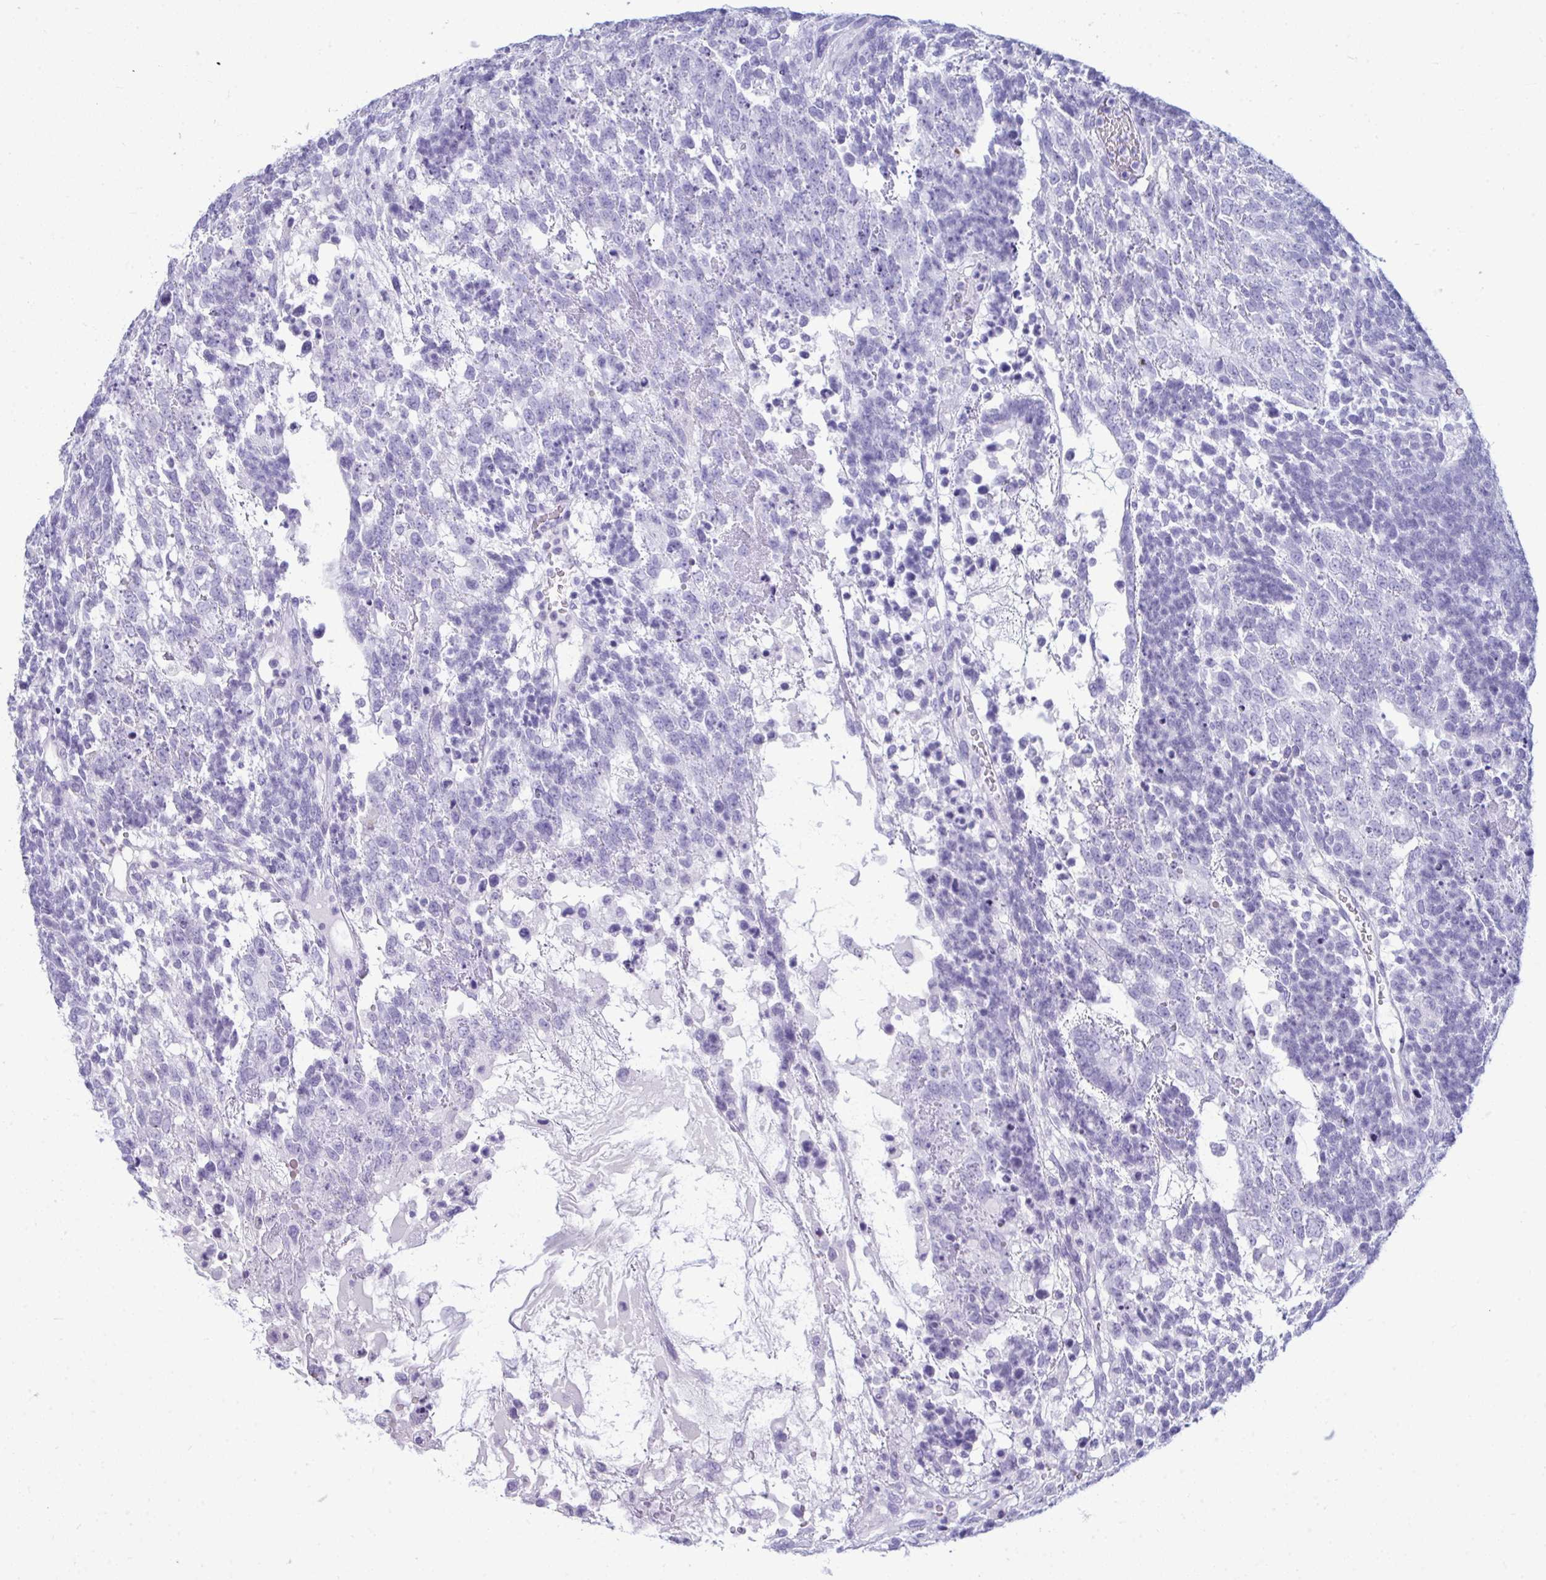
{"staining": {"intensity": "negative", "quantity": "none", "location": "none"}, "tissue": "testis cancer", "cell_type": "Tumor cells", "image_type": "cancer", "snomed": [{"axis": "morphology", "description": "Carcinoma, Embryonal, NOS"}, {"axis": "topography", "description": "Testis"}], "caption": "This is an IHC photomicrograph of testis embryonal carcinoma. There is no expression in tumor cells.", "gene": "ANKRD60", "patient": {"sex": "male", "age": 23}}